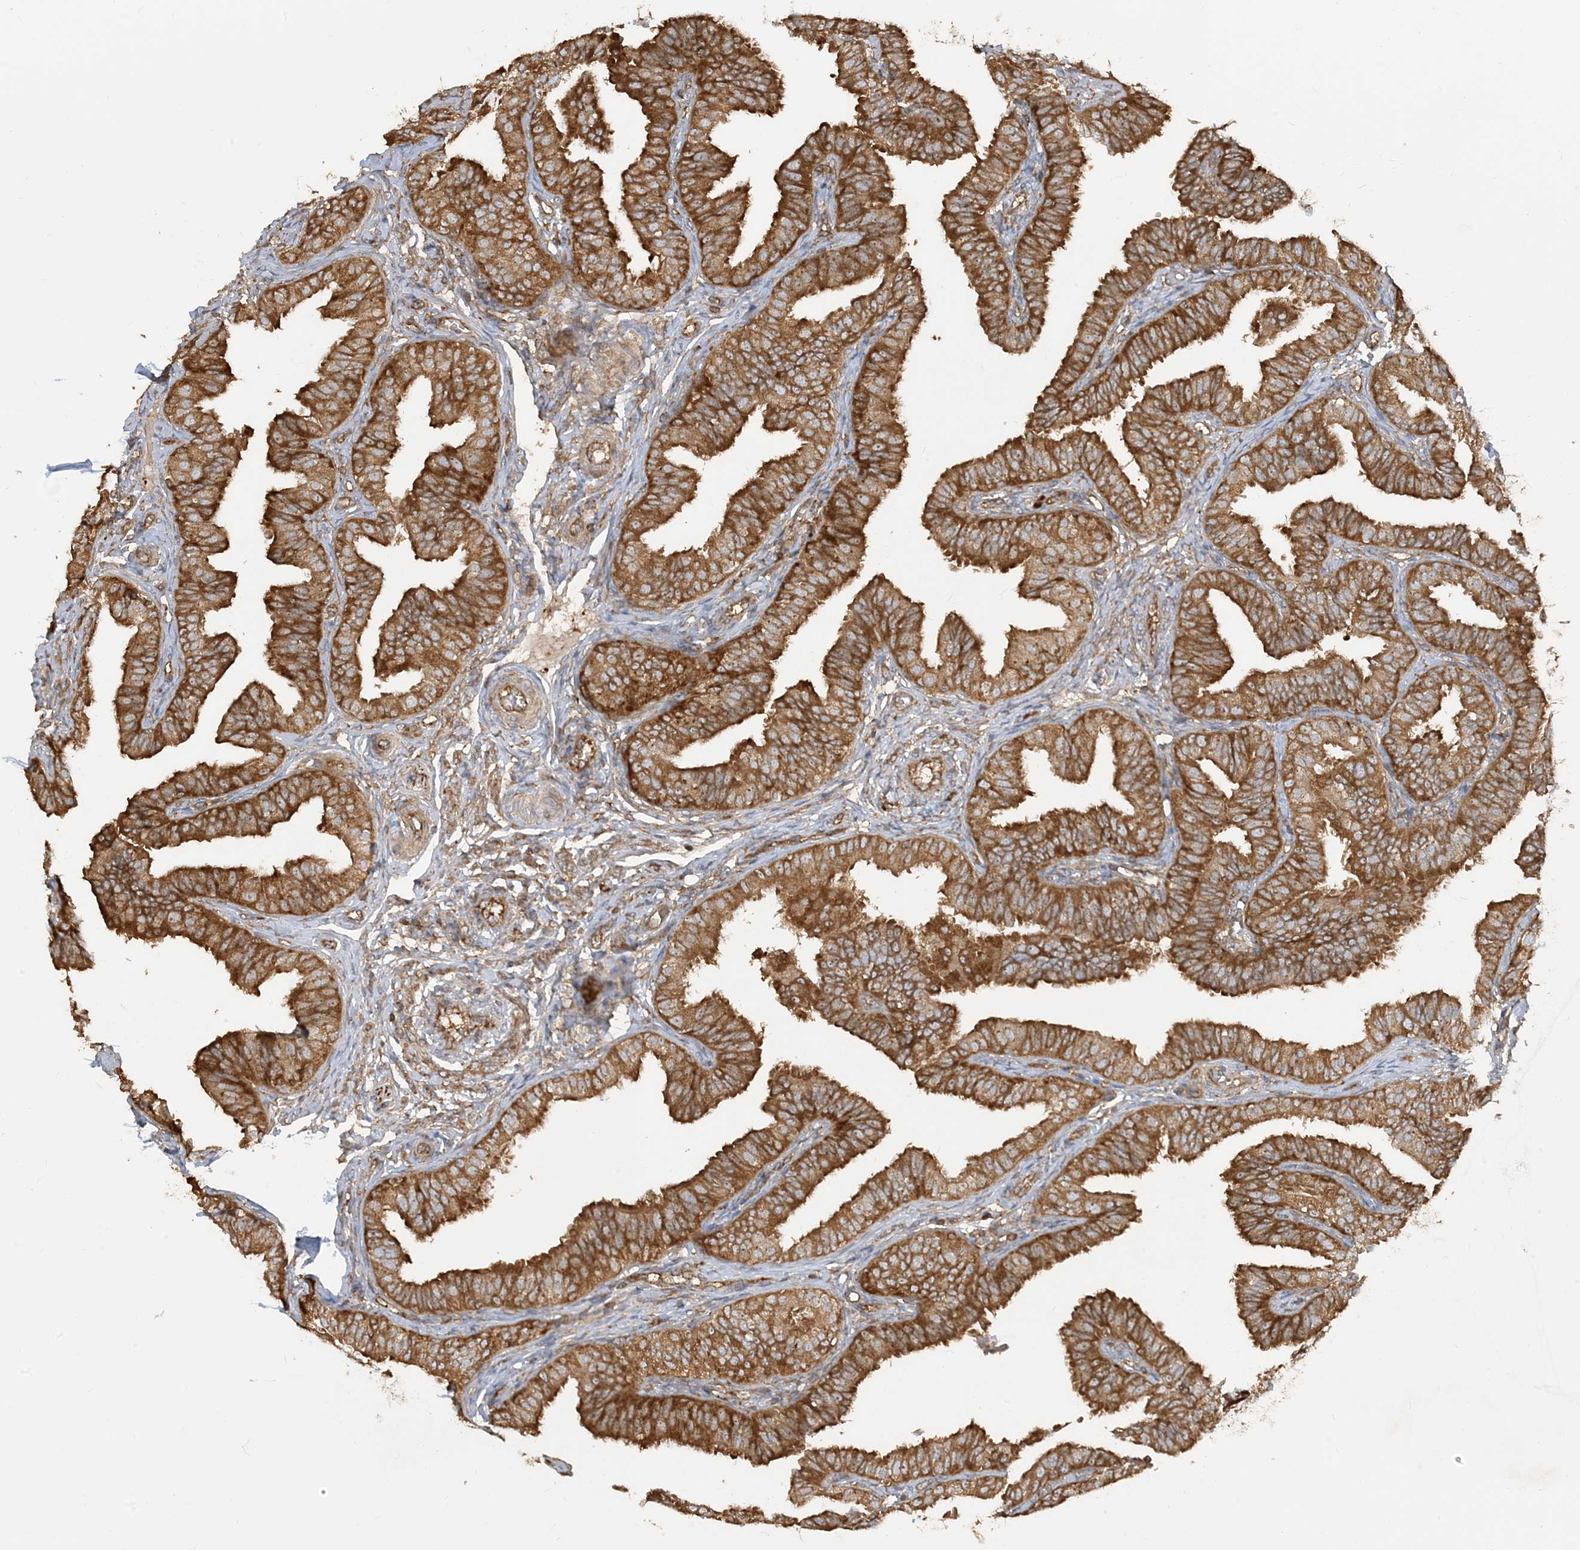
{"staining": {"intensity": "strong", "quantity": ">75%", "location": "cytoplasmic/membranous"}, "tissue": "fallopian tube", "cell_type": "Glandular cells", "image_type": "normal", "snomed": [{"axis": "morphology", "description": "Normal tissue, NOS"}, {"axis": "topography", "description": "Fallopian tube"}], "caption": "Brown immunohistochemical staining in benign fallopian tube reveals strong cytoplasmic/membranous staining in about >75% of glandular cells. (Stains: DAB (3,3'-diaminobenzidine) in brown, nuclei in blue, Microscopy: brightfield microscopy at high magnification).", "gene": "SRP72", "patient": {"sex": "female", "age": 35}}